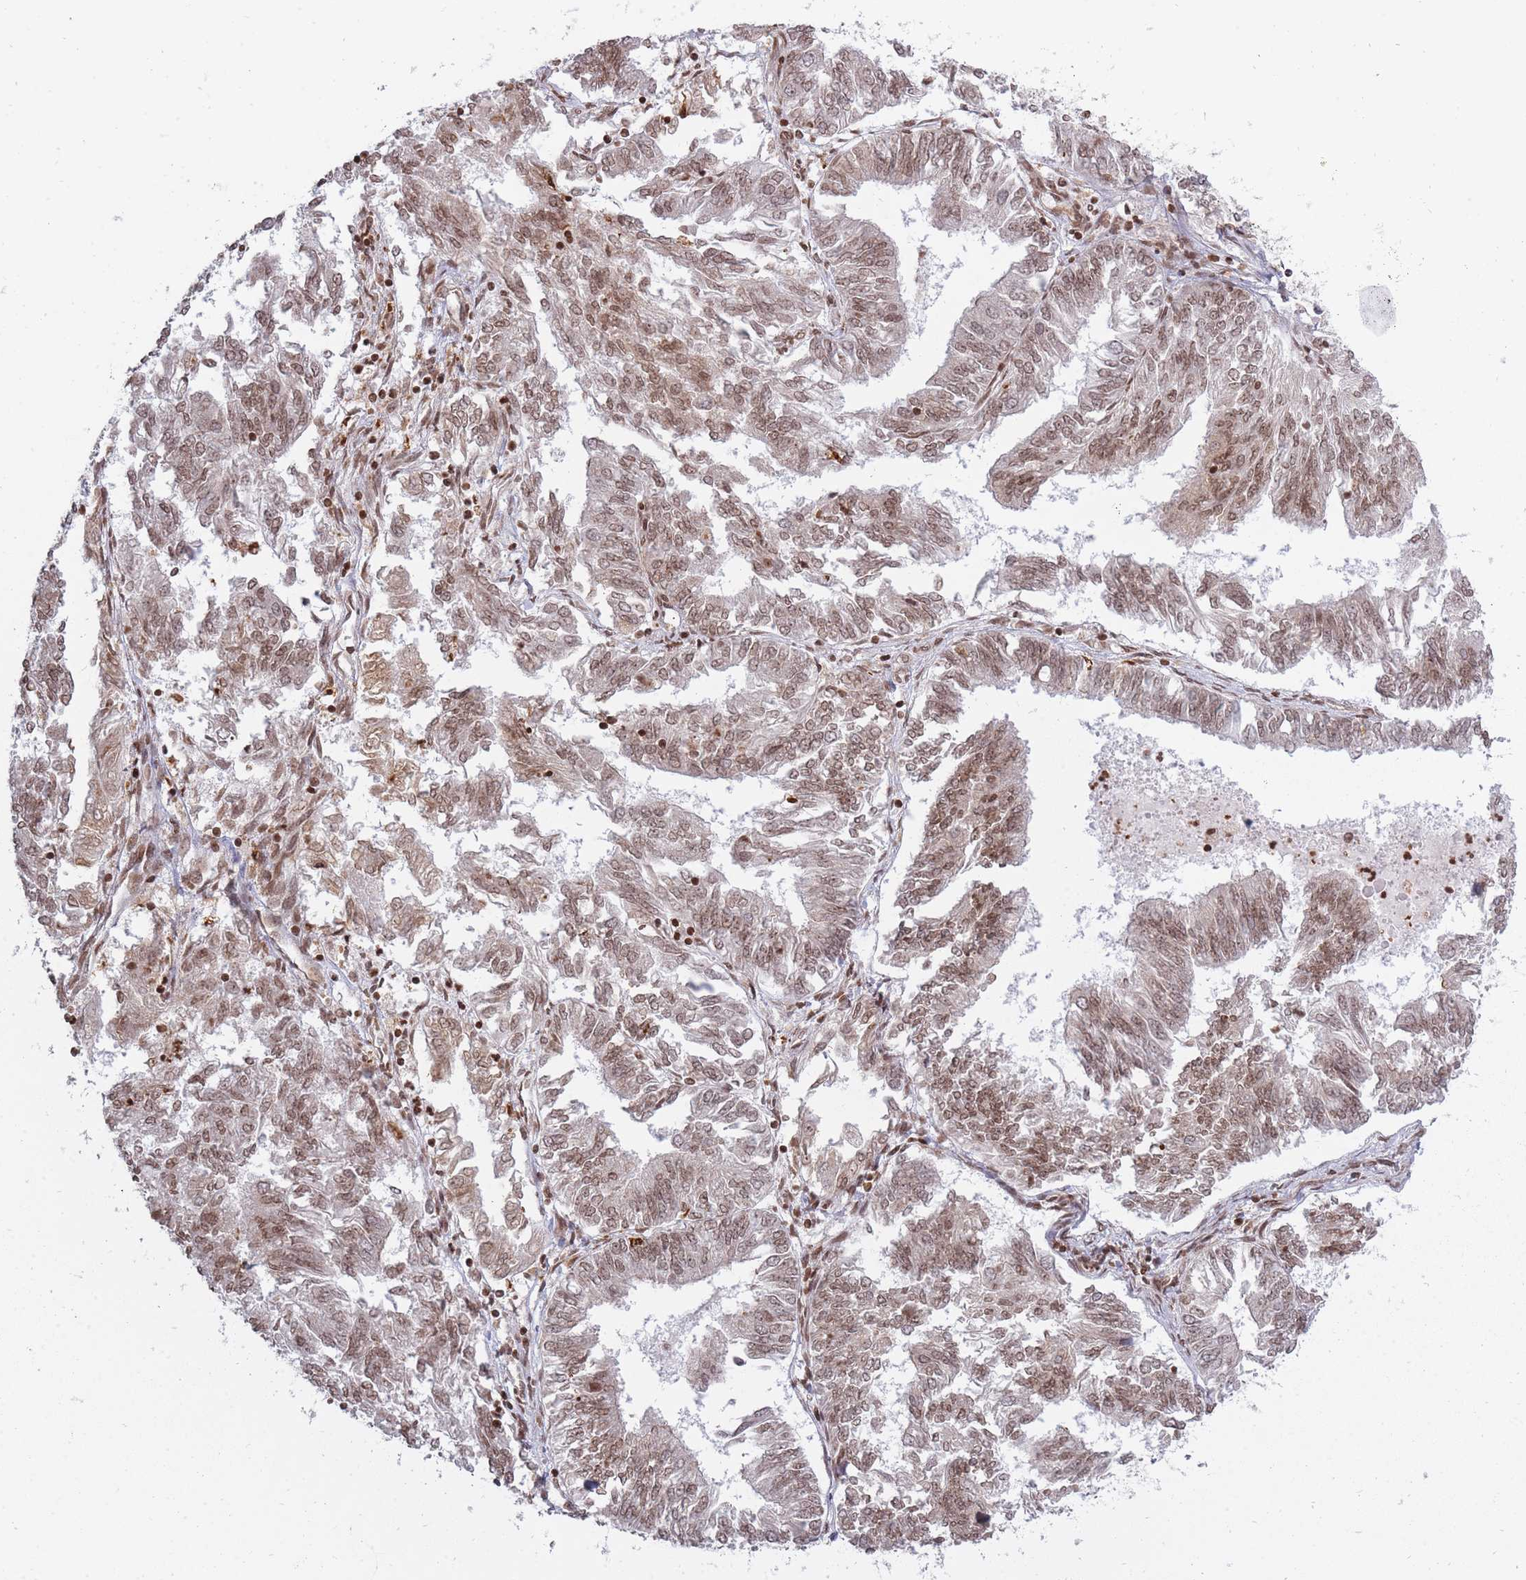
{"staining": {"intensity": "weak", "quantity": ">75%", "location": "nuclear"}, "tissue": "endometrial cancer", "cell_type": "Tumor cells", "image_type": "cancer", "snomed": [{"axis": "morphology", "description": "Adenocarcinoma, NOS"}, {"axis": "topography", "description": "Endometrium"}], "caption": "This micrograph shows IHC staining of endometrial cancer, with low weak nuclear expression in approximately >75% of tumor cells.", "gene": "TMC6", "patient": {"sex": "female", "age": 58}}